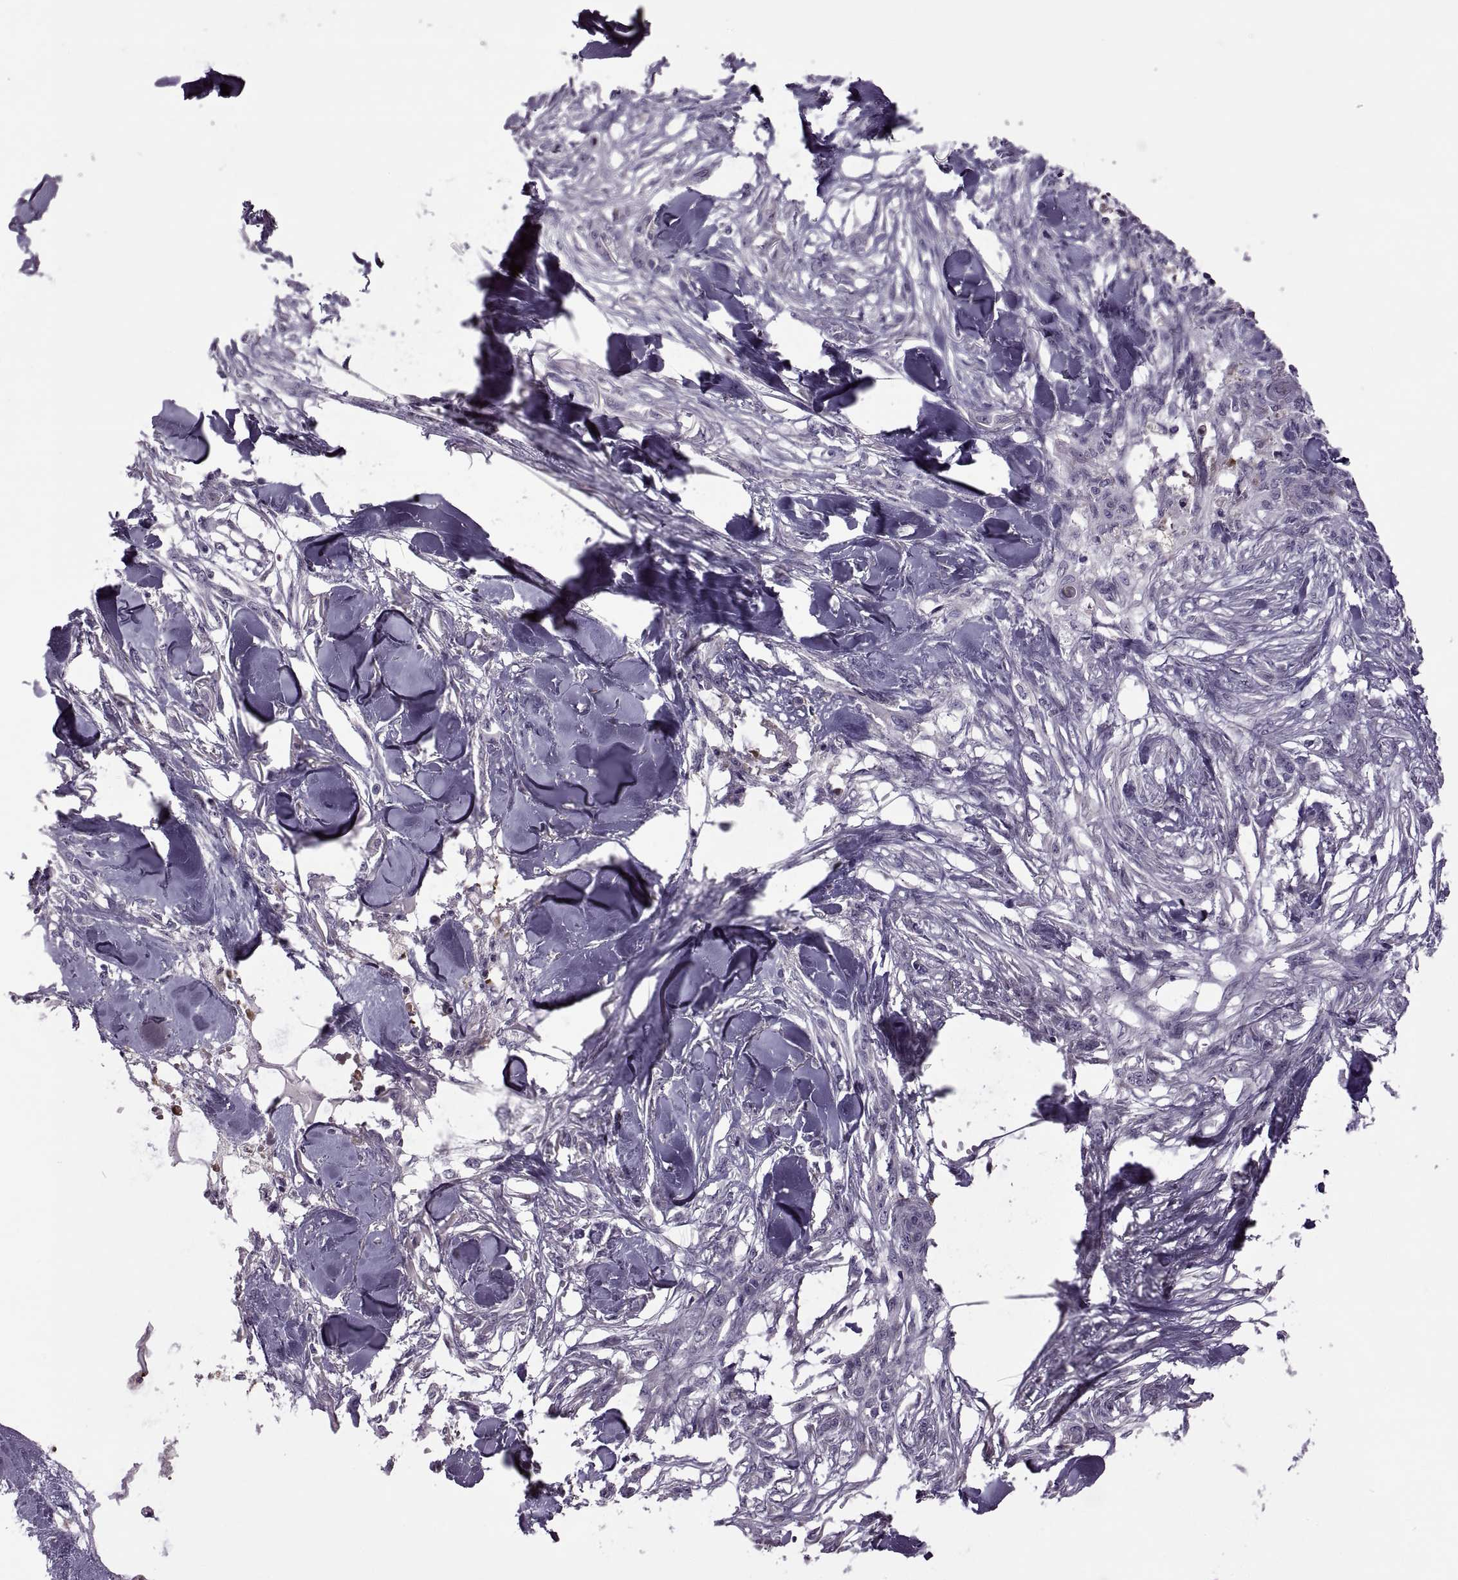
{"staining": {"intensity": "negative", "quantity": "none", "location": "none"}, "tissue": "skin cancer", "cell_type": "Tumor cells", "image_type": "cancer", "snomed": [{"axis": "morphology", "description": "Squamous cell carcinoma, NOS"}, {"axis": "topography", "description": "Skin"}], "caption": "Human skin cancer stained for a protein using IHC displays no positivity in tumor cells.", "gene": "RSPH6A", "patient": {"sex": "female", "age": 59}}